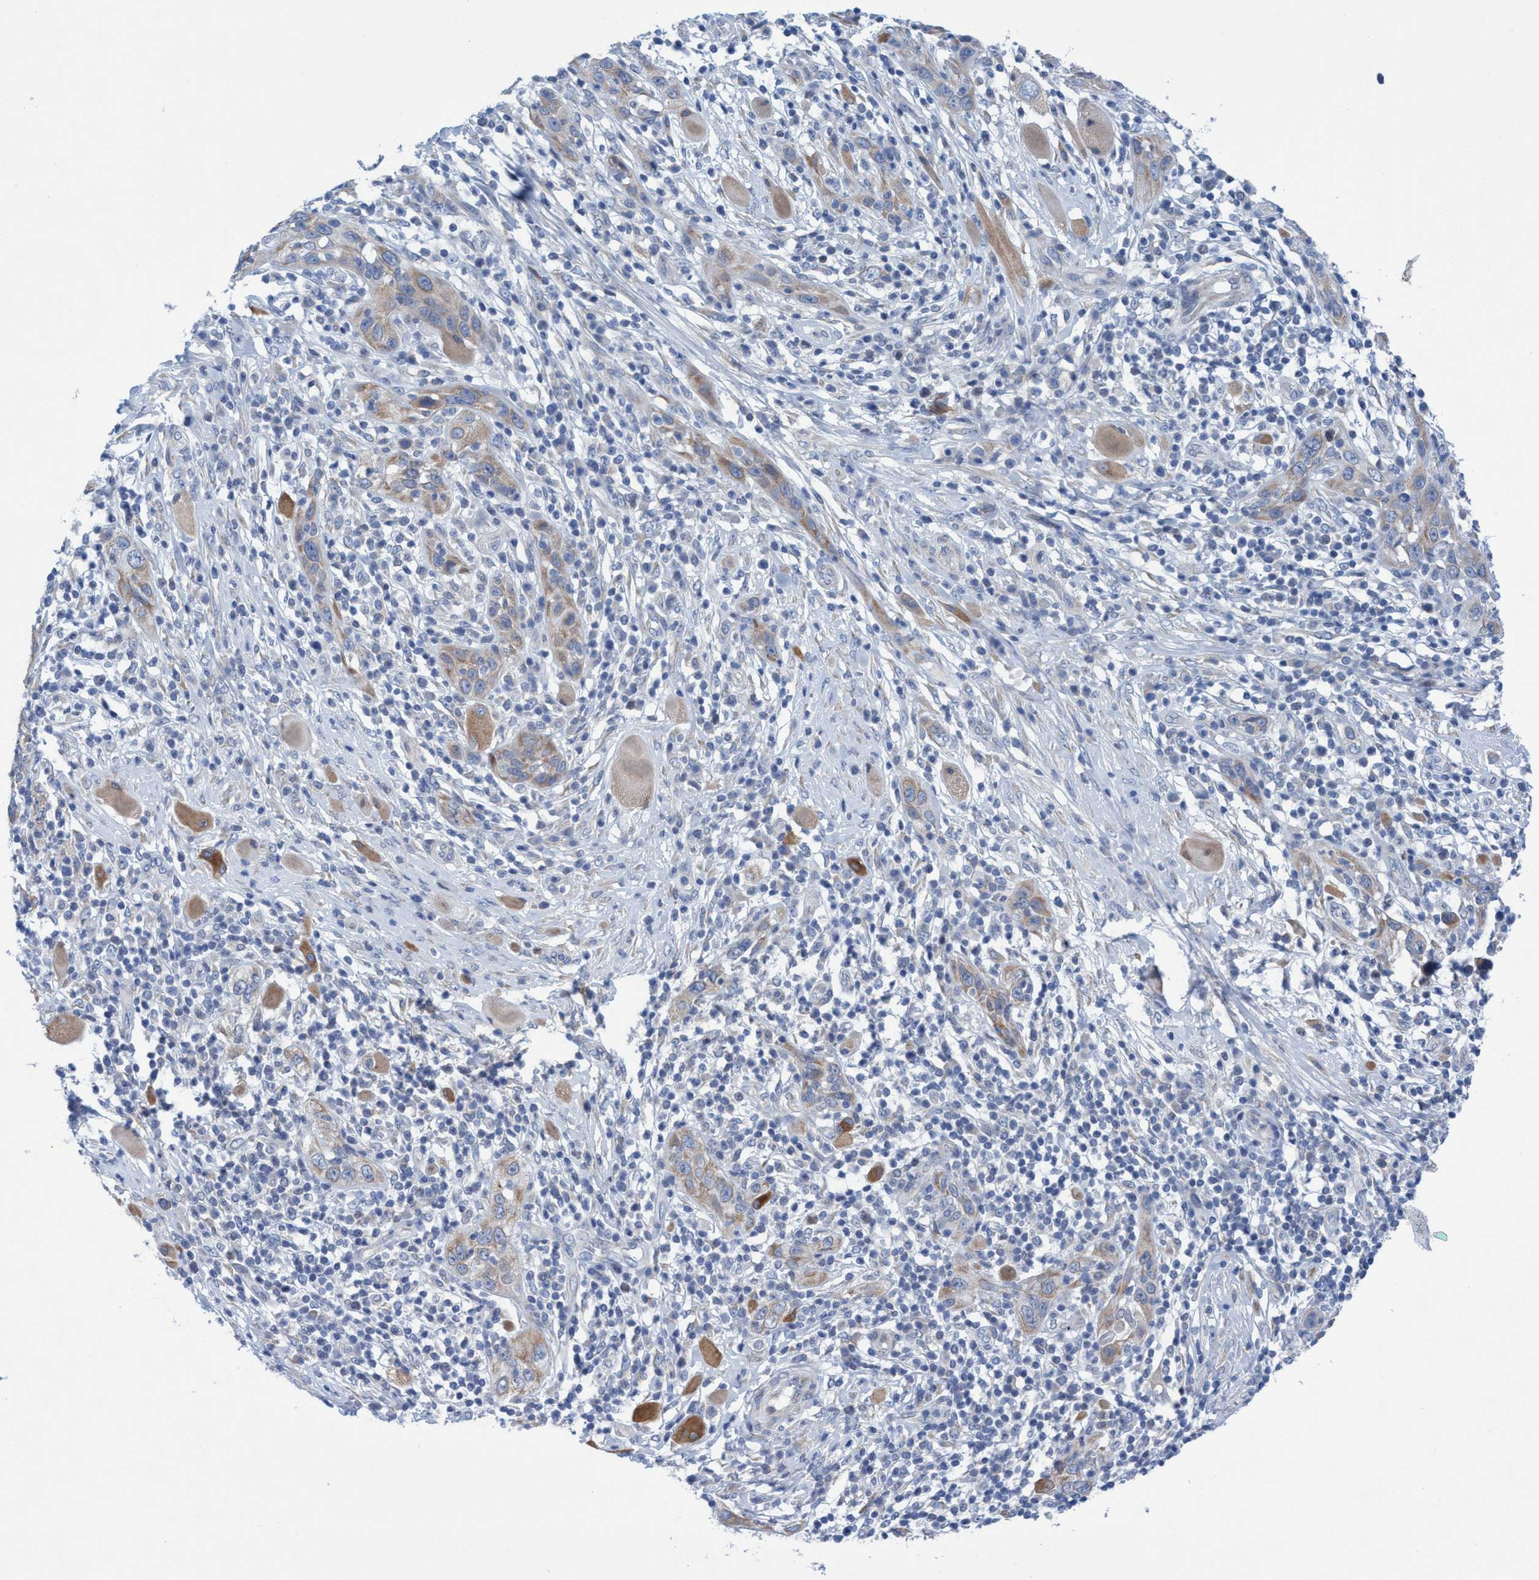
{"staining": {"intensity": "weak", "quantity": ">75%", "location": "cytoplasmic/membranous"}, "tissue": "skin cancer", "cell_type": "Tumor cells", "image_type": "cancer", "snomed": [{"axis": "morphology", "description": "Squamous cell carcinoma, NOS"}, {"axis": "topography", "description": "Skin"}], "caption": "DAB (3,3'-diaminobenzidine) immunohistochemical staining of squamous cell carcinoma (skin) demonstrates weak cytoplasmic/membranous protein positivity in about >75% of tumor cells.", "gene": "RSAD1", "patient": {"sex": "female", "age": 88}}